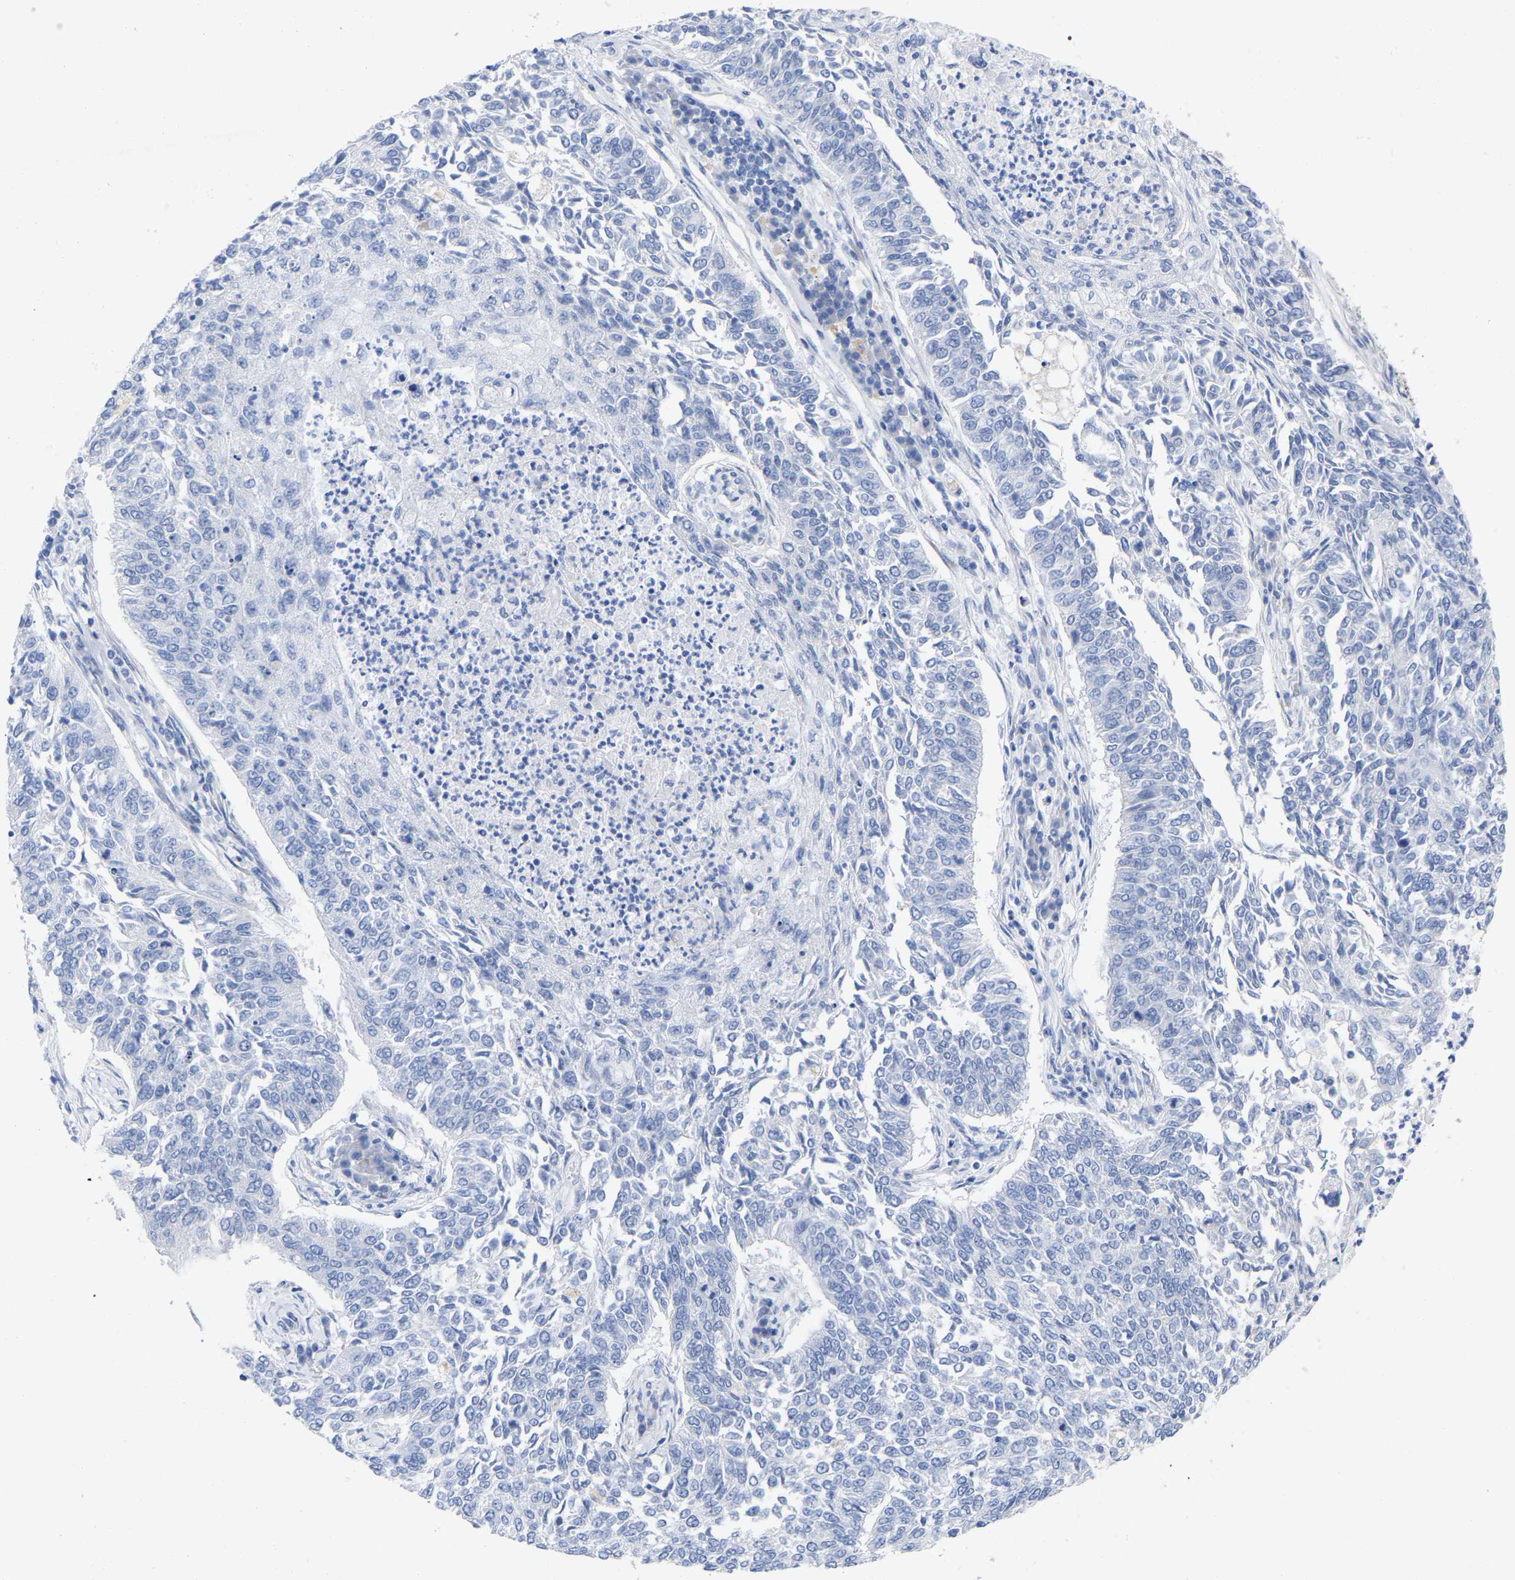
{"staining": {"intensity": "negative", "quantity": "none", "location": "none"}, "tissue": "lung cancer", "cell_type": "Tumor cells", "image_type": "cancer", "snomed": [{"axis": "morphology", "description": "Normal tissue, NOS"}, {"axis": "morphology", "description": "Squamous cell carcinoma, NOS"}, {"axis": "topography", "description": "Cartilage tissue"}, {"axis": "topography", "description": "Bronchus"}, {"axis": "topography", "description": "Lung"}], "caption": "Human squamous cell carcinoma (lung) stained for a protein using IHC shows no staining in tumor cells.", "gene": "HAPLN1", "patient": {"sex": "female", "age": 49}}